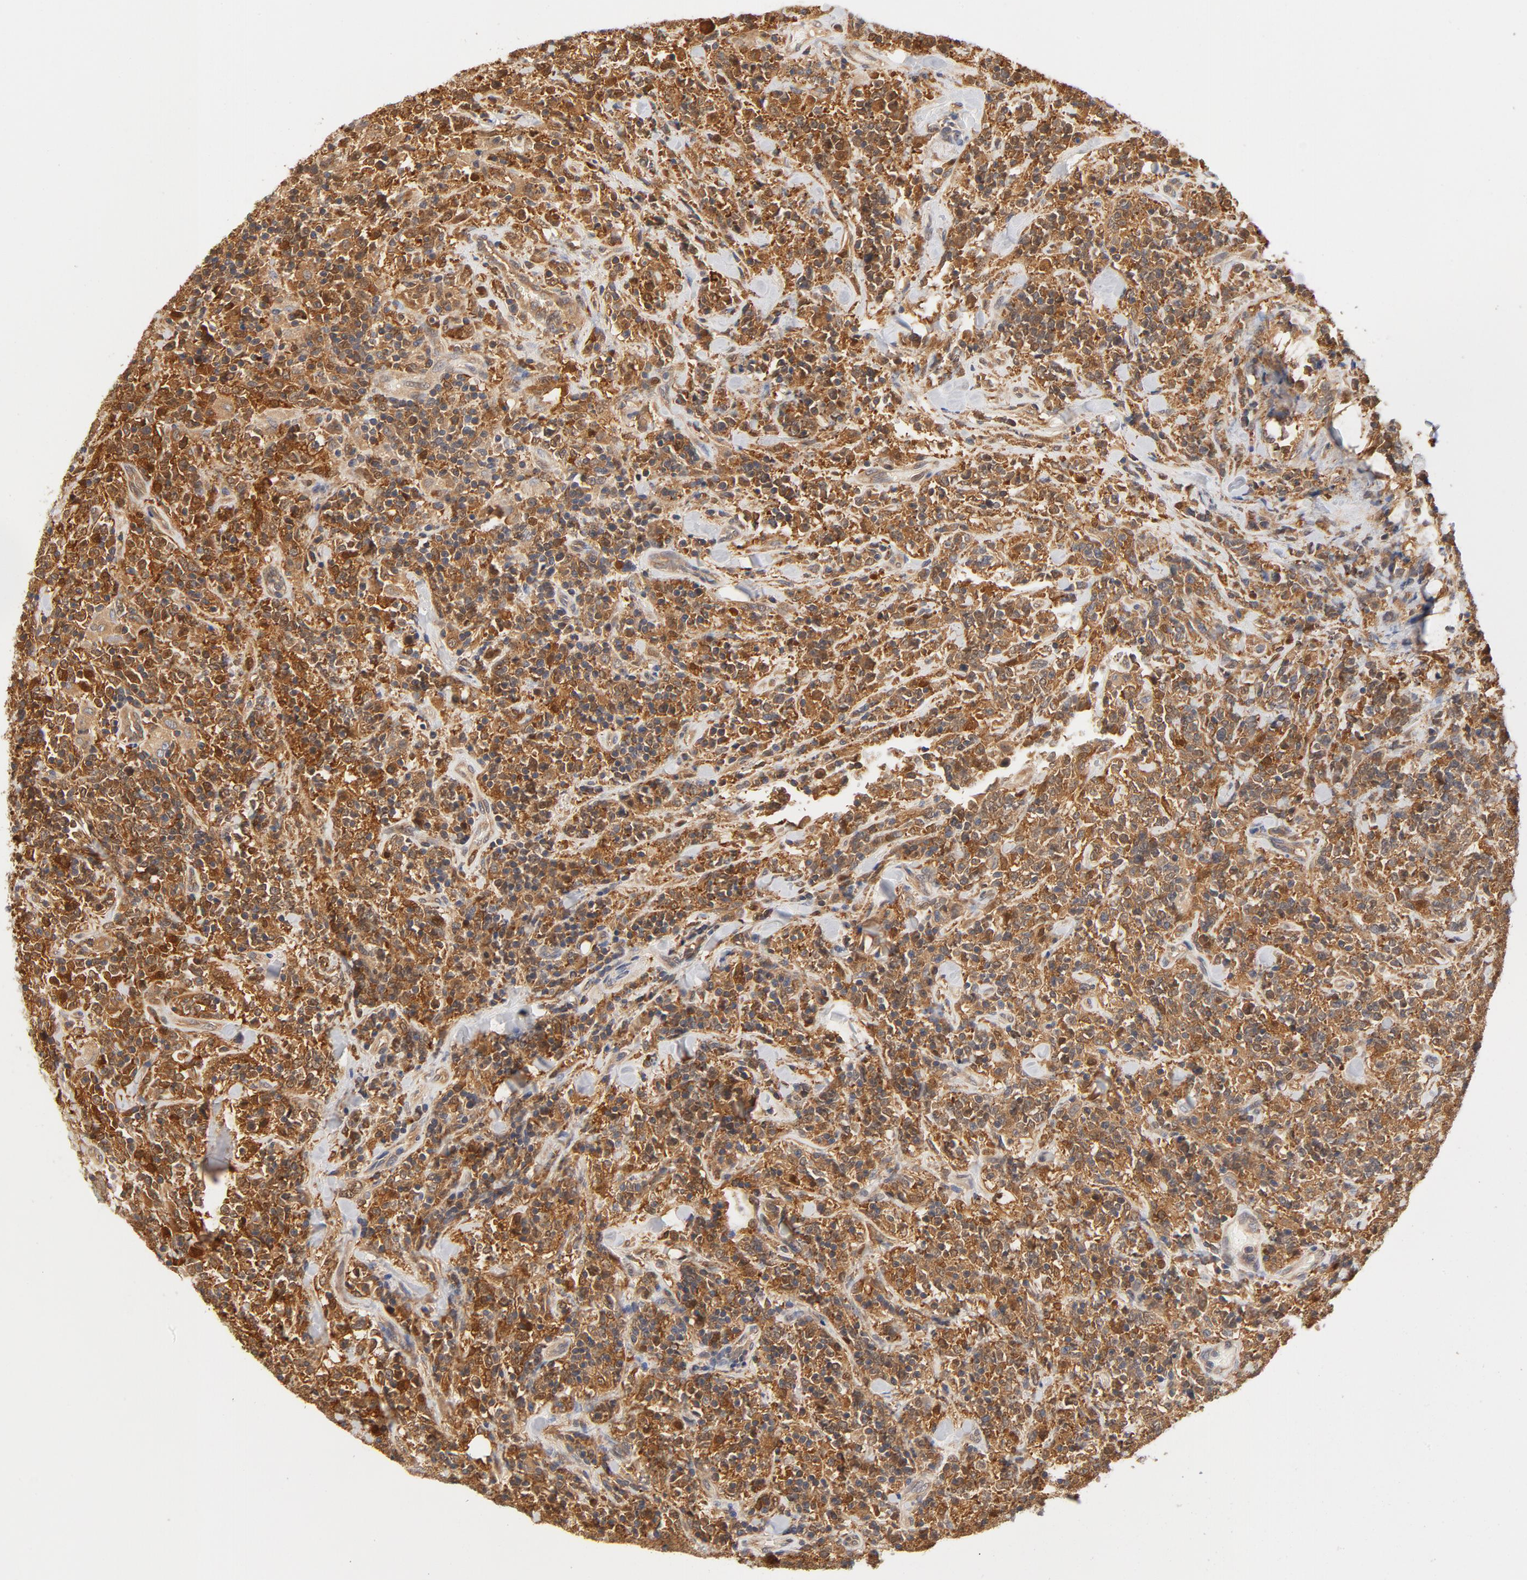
{"staining": {"intensity": "moderate", "quantity": "25%-75%", "location": "cytoplasmic/membranous"}, "tissue": "lymphoma", "cell_type": "Tumor cells", "image_type": "cancer", "snomed": [{"axis": "morphology", "description": "Malignant lymphoma, non-Hodgkin's type, High grade"}, {"axis": "topography", "description": "Soft tissue"}], "caption": "There is medium levels of moderate cytoplasmic/membranous expression in tumor cells of high-grade malignant lymphoma, non-Hodgkin's type, as demonstrated by immunohistochemical staining (brown color).", "gene": "ASMTL", "patient": {"sex": "male", "age": 18}}